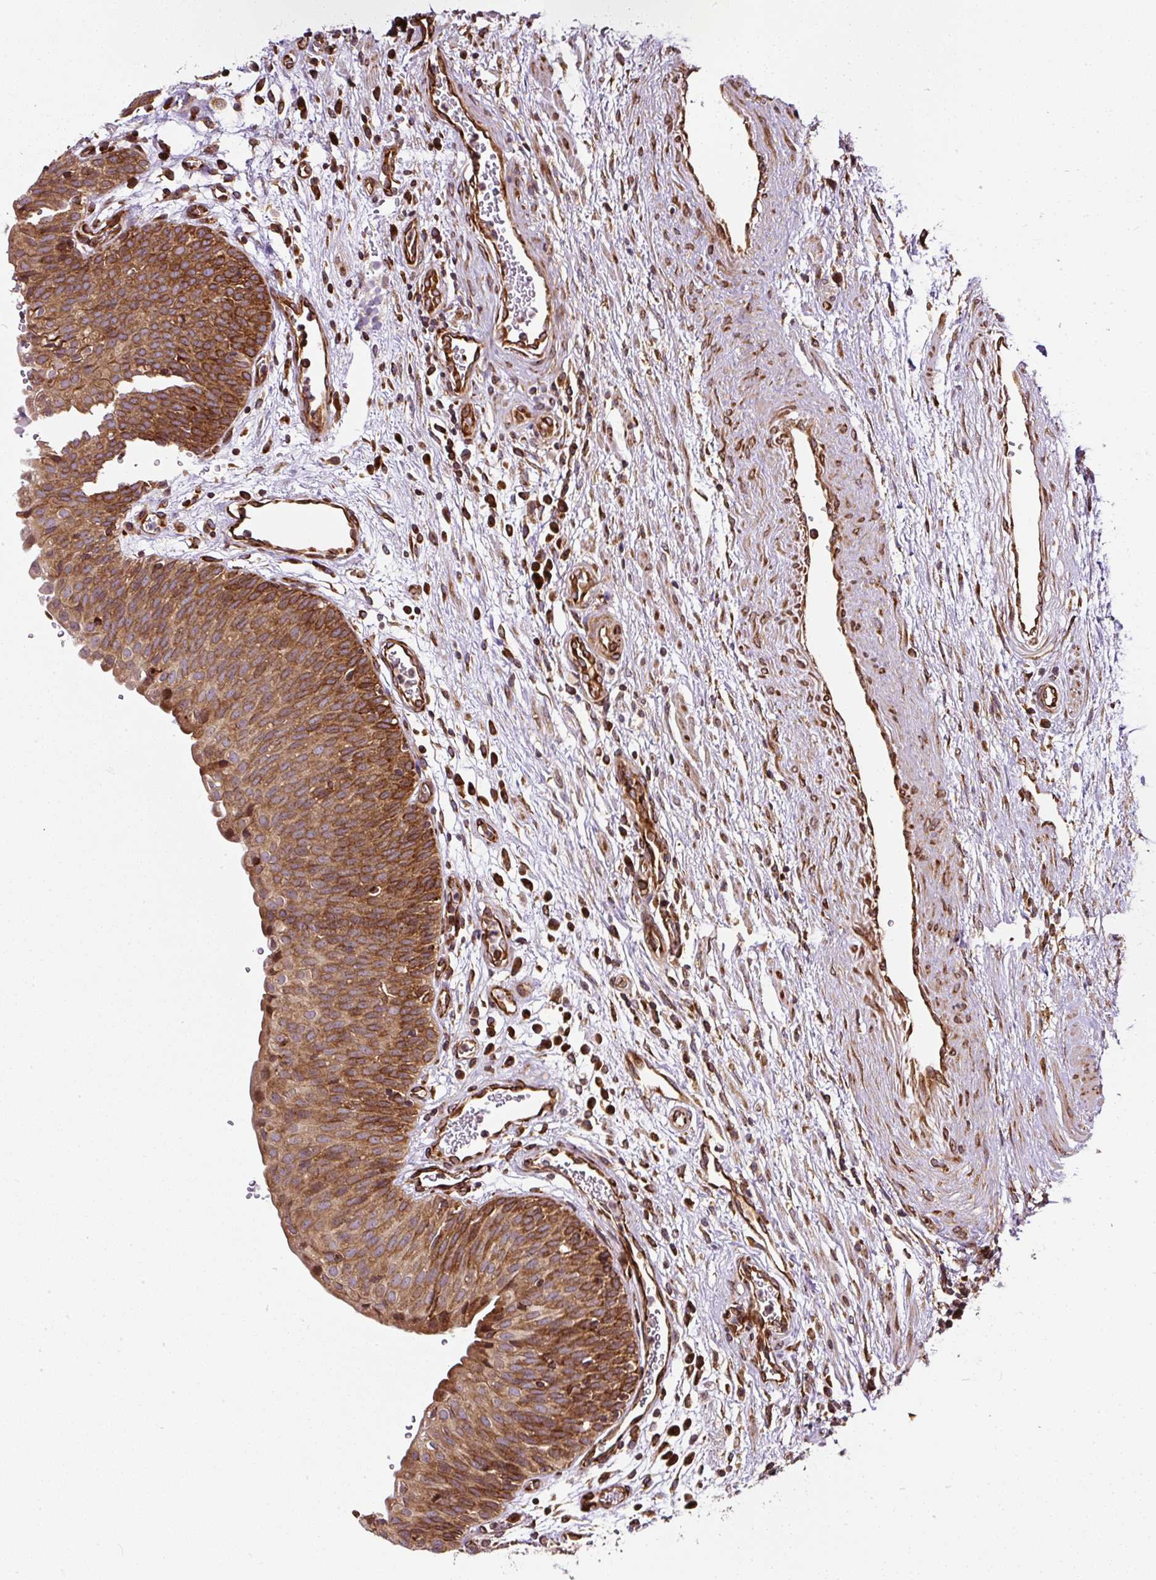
{"staining": {"intensity": "strong", "quantity": ">75%", "location": "cytoplasmic/membranous"}, "tissue": "urinary bladder", "cell_type": "Urothelial cells", "image_type": "normal", "snomed": [{"axis": "morphology", "description": "Normal tissue, NOS"}, {"axis": "topography", "description": "Urinary bladder"}], "caption": "The histopathology image reveals immunohistochemical staining of benign urinary bladder. There is strong cytoplasmic/membranous staining is identified in approximately >75% of urothelial cells.", "gene": "KDM4E", "patient": {"sex": "male", "age": 55}}